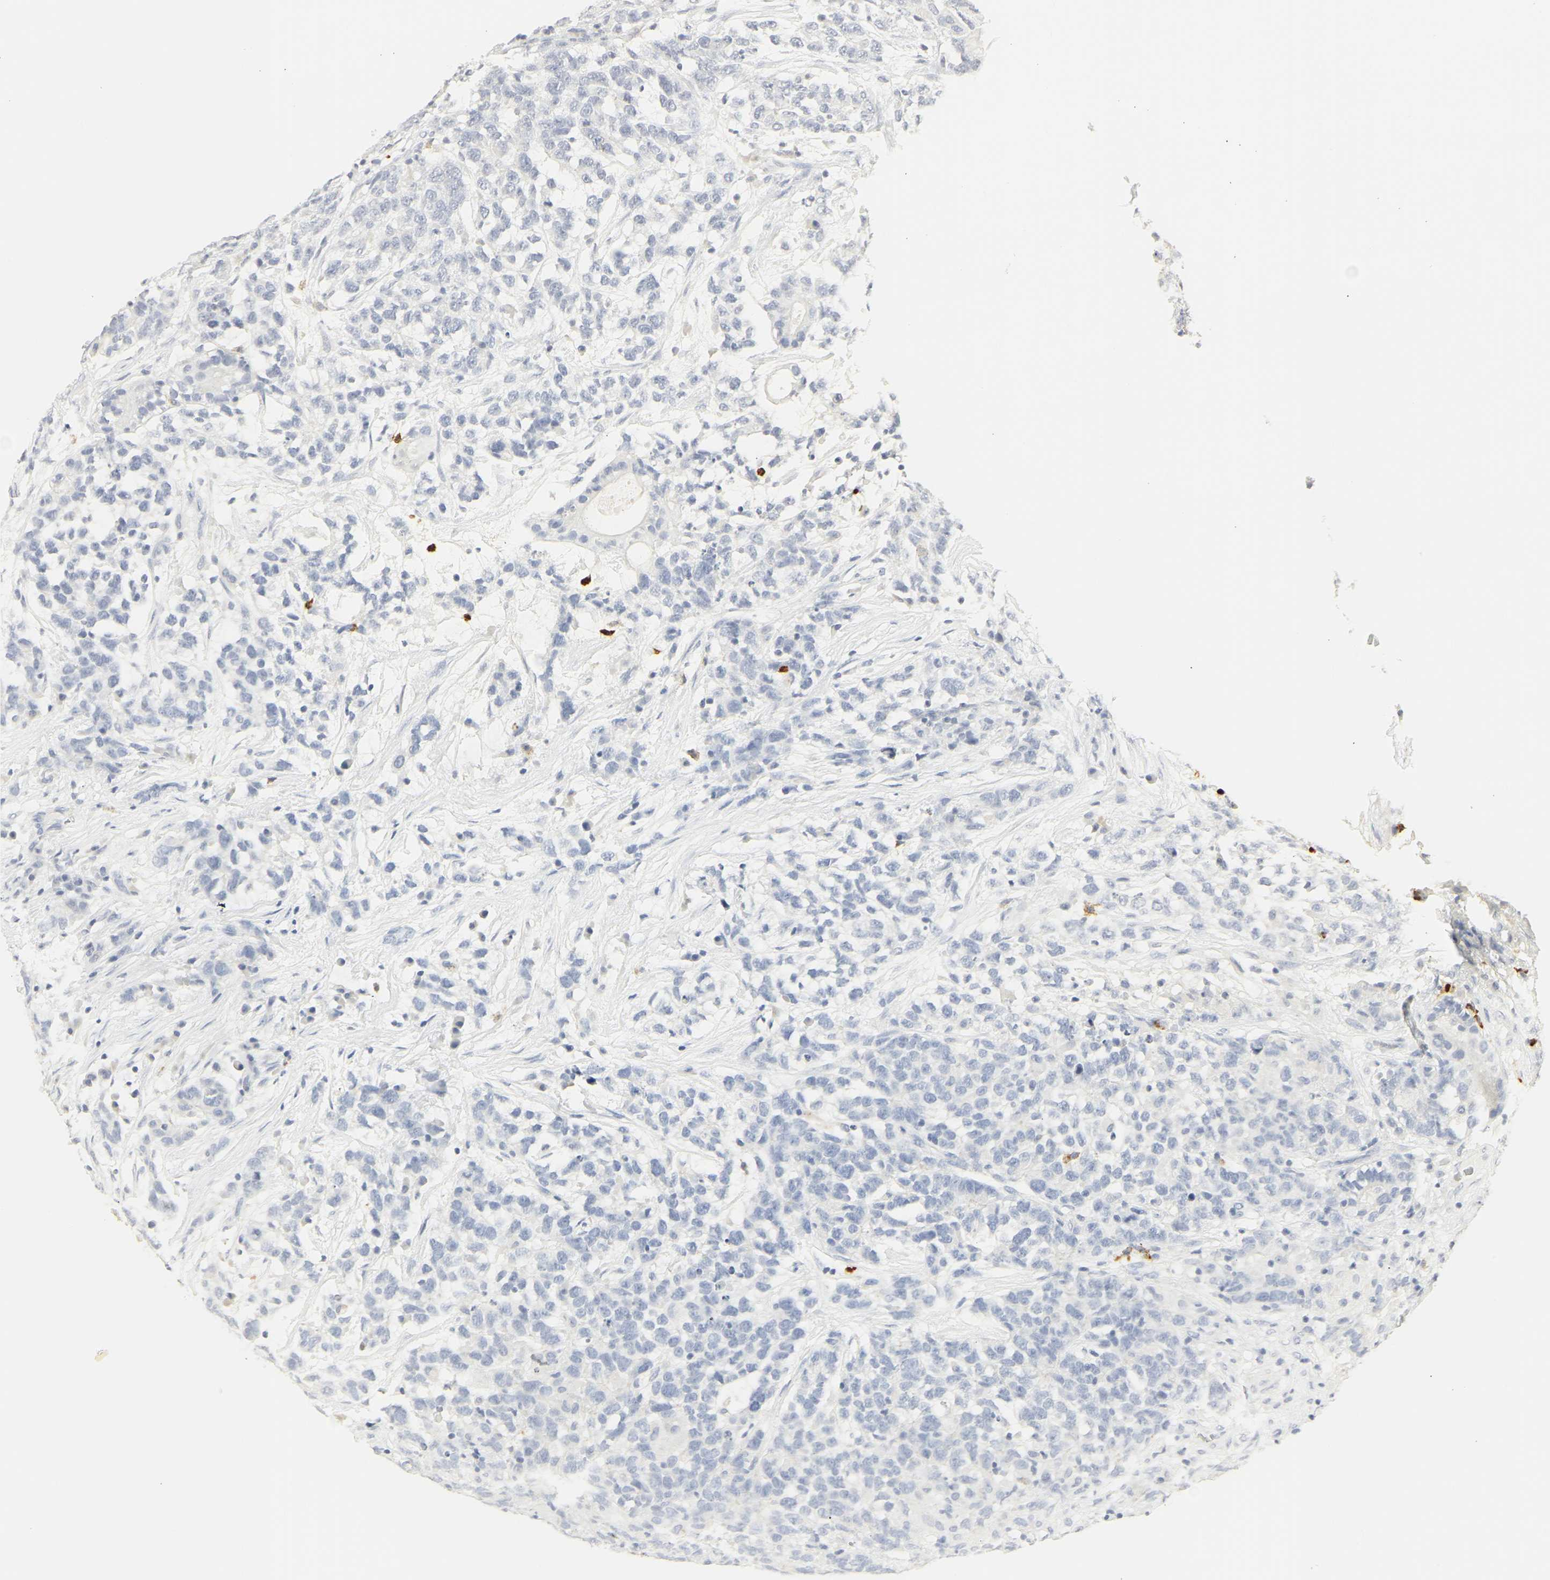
{"staining": {"intensity": "negative", "quantity": "none", "location": "none"}, "tissue": "testis cancer", "cell_type": "Tumor cells", "image_type": "cancer", "snomed": [{"axis": "morphology", "description": "Carcinoma, Embryonal, NOS"}, {"axis": "topography", "description": "Testis"}], "caption": "Immunohistochemical staining of human testis cancer demonstrates no significant staining in tumor cells.", "gene": "MPO", "patient": {"sex": "male", "age": 26}}